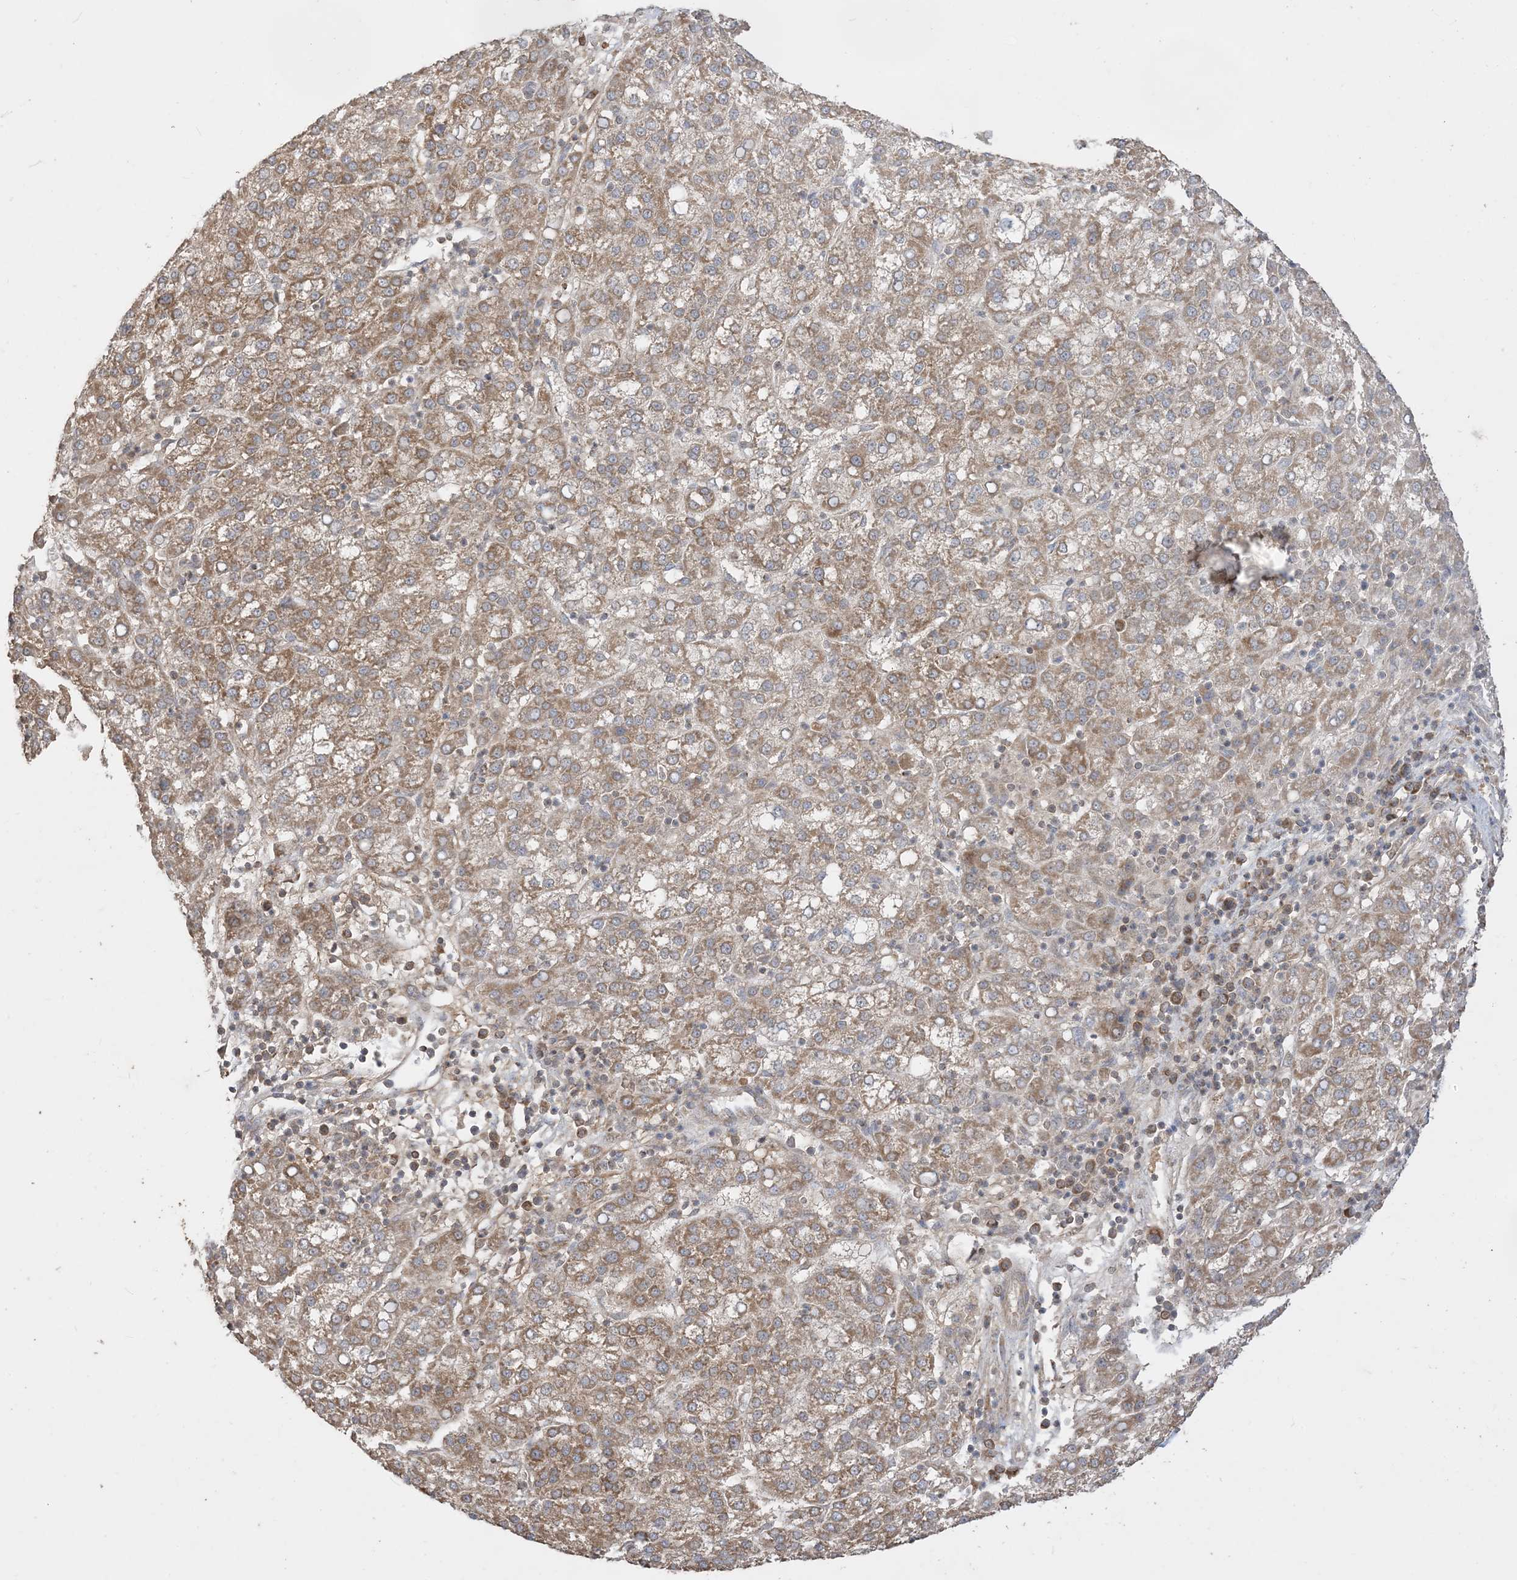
{"staining": {"intensity": "strong", "quantity": ">75%", "location": "cytoplasmic/membranous"}, "tissue": "liver cancer", "cell_type": "Tumor cells", "image_type": "cancer", "snomed": [{"axis": "morphology", "description": "Carcinoma, Hepatocellular, NOS"}, {"axis": "topography", "description": "Liver"}], "caption": "This is an image of IHC staining of liver hepatocellular carcinoma, which shows strong positivity in the cytoplasmic/membranous of tumor cells.", "gene": "SIRT3", "patient": {"sex": "female", "age": 58}}